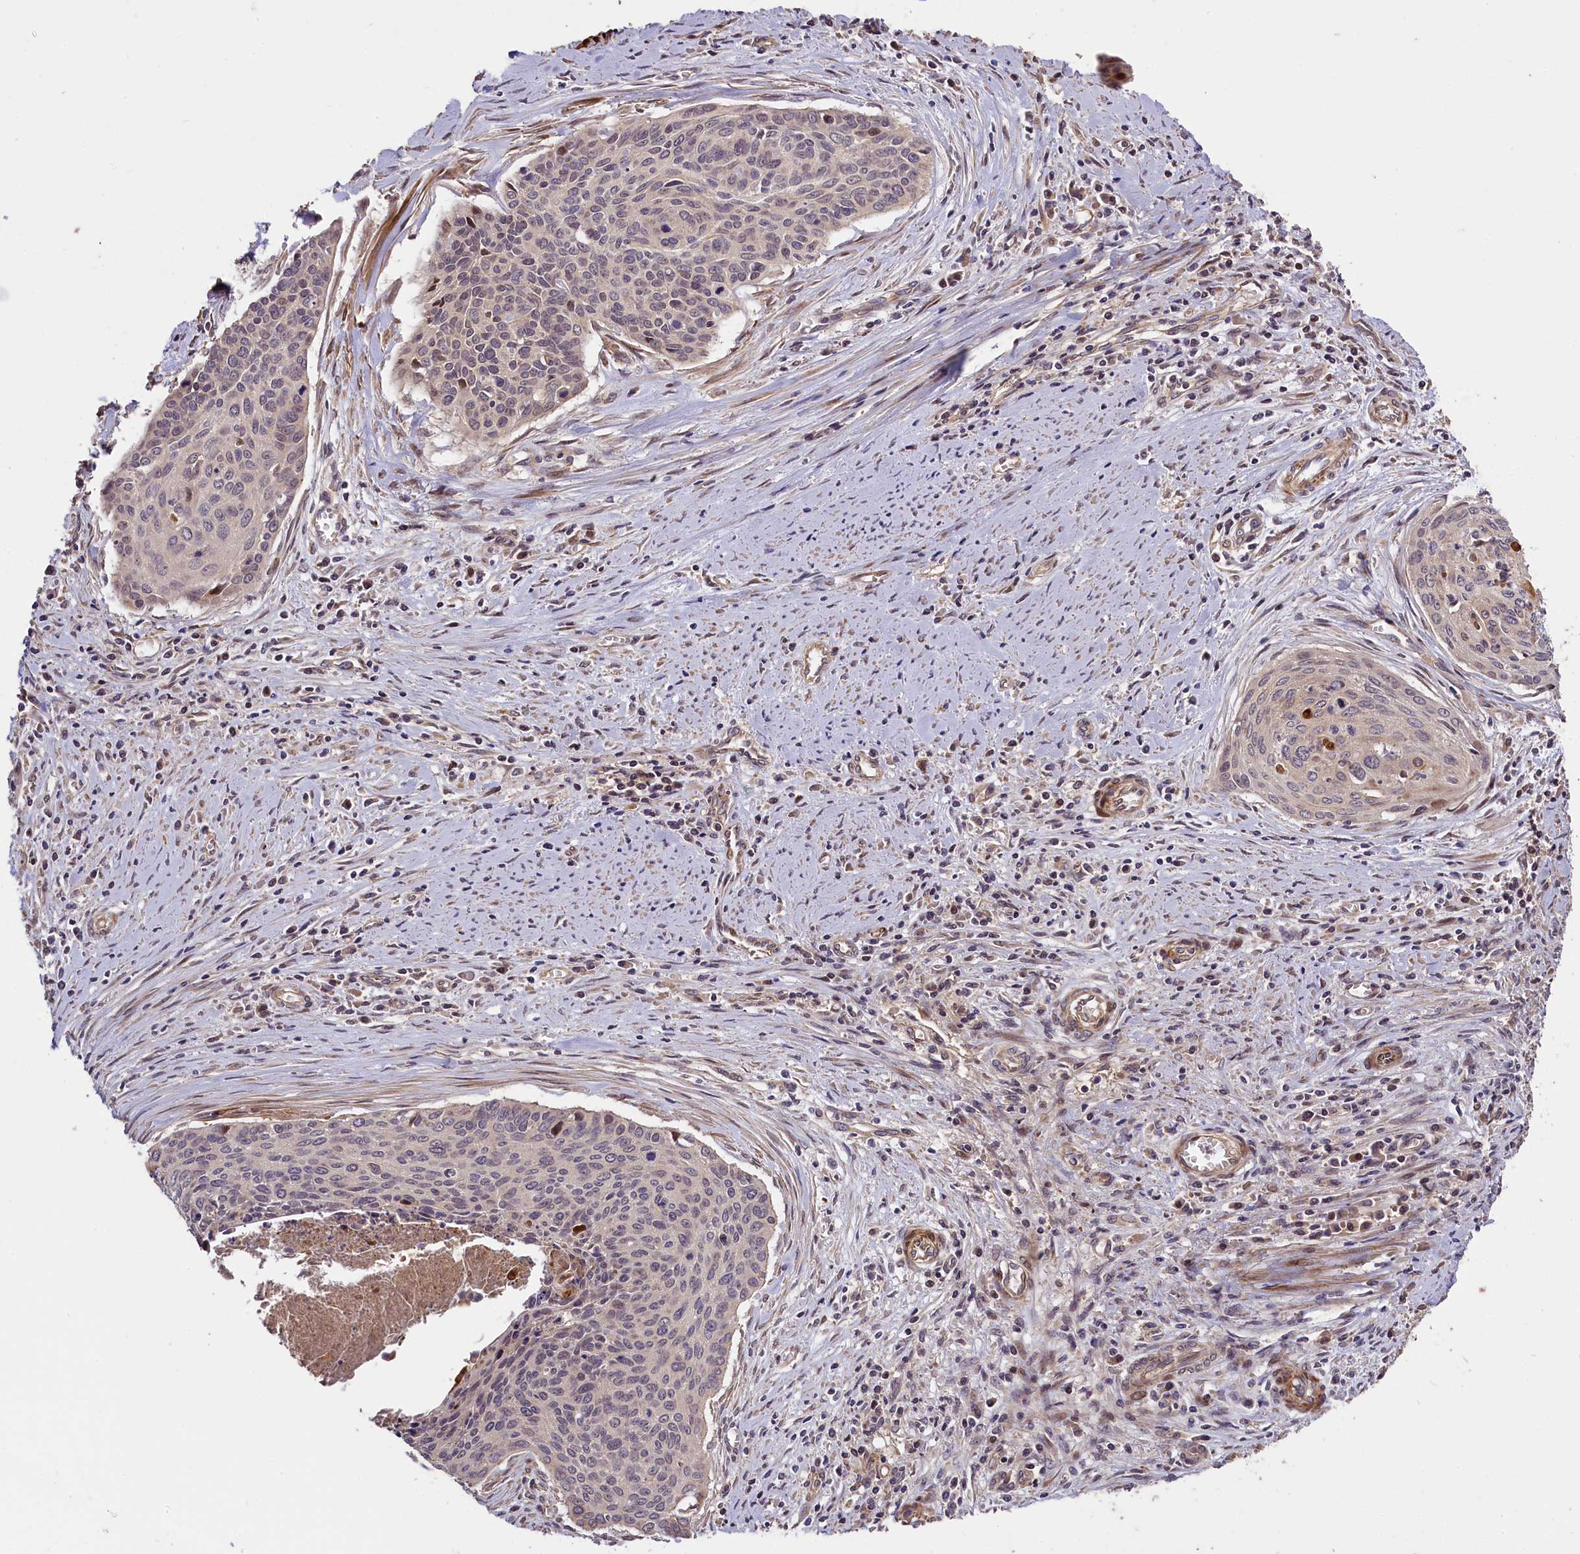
{"staining": {"intensity": "weak", "quantity": "<25%", "location": "nuclear"}, "tissue": "cervical cancer", "cell_type": "Tumor cells", "image_type": "cancer", "snomed": [{"axis": "morphology", "description": "Squamous cell carcinoma, NOS"}, {"axis": "topography", "description": "Cervix"}], "caption": "Cervical cancer was stained to show a protein in brown. There is no significant positivity in tumor cells. The staining was performed using DAB to visualize the protein expression in brown, while the nuclei were stained in blue with hematoxylin (Magnification: 20x).", "gene": "DNAJB9", "patient": {"sex": "female", "age": 55}}